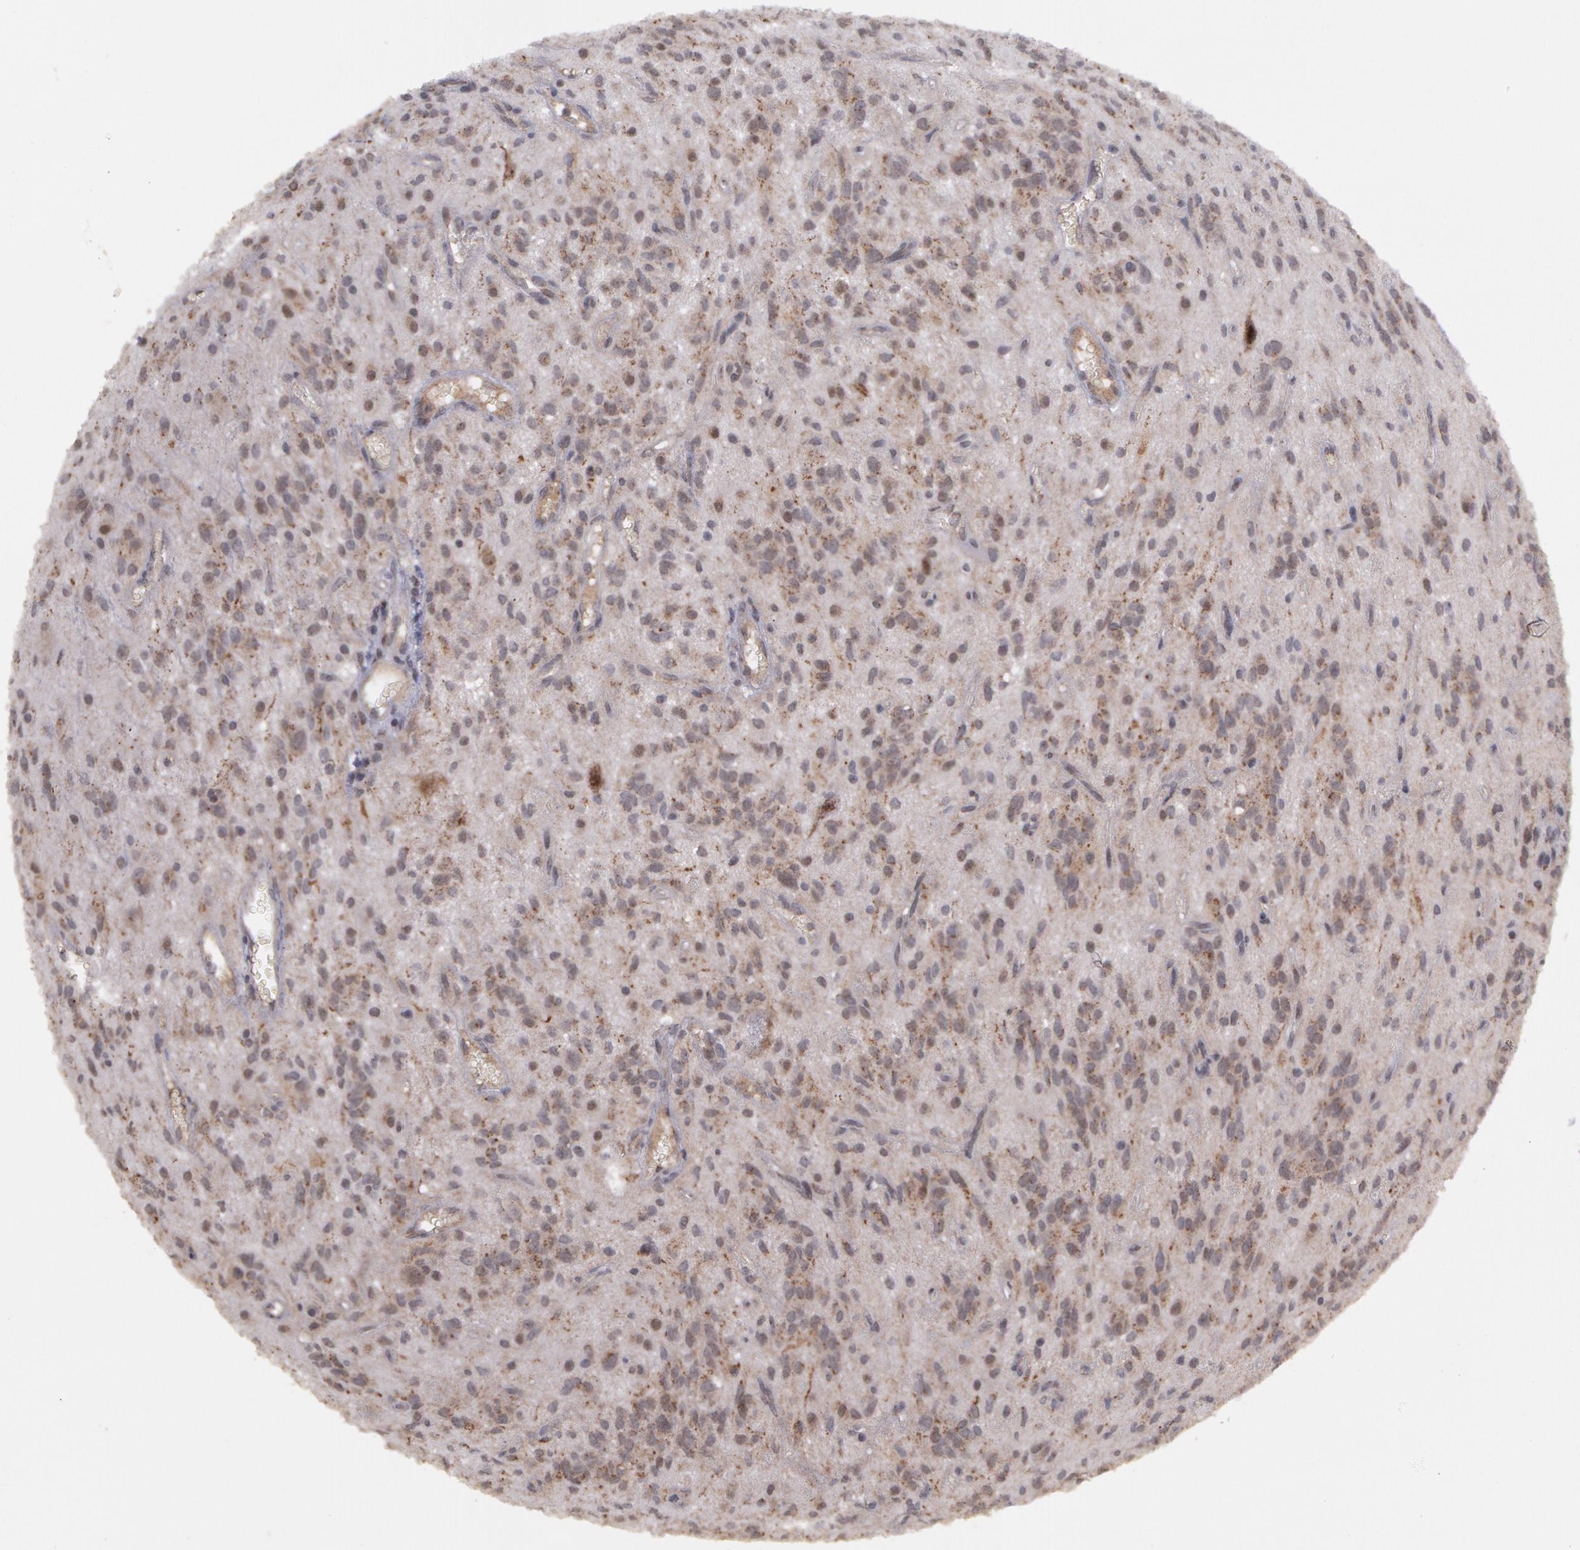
{"staining": {"intensity": "weak", "quantity": "<25%", "location": "cytoplasmic/membranous"}, "tissue": "glioma", "cell_type": "Tumor cells", "image_type": "cancer", "snomed": [{"axis": "morphology", "description": "Glioma, malignant, Low grade"}, {"axis": "topography", "description": "Brain"}], "caption": "This is an immunohistochemistry (IHC) image of human glioma. There is no expression in tumor cells.", "gene": "STX5", "patient": {"sex": "female", "age": 15}}